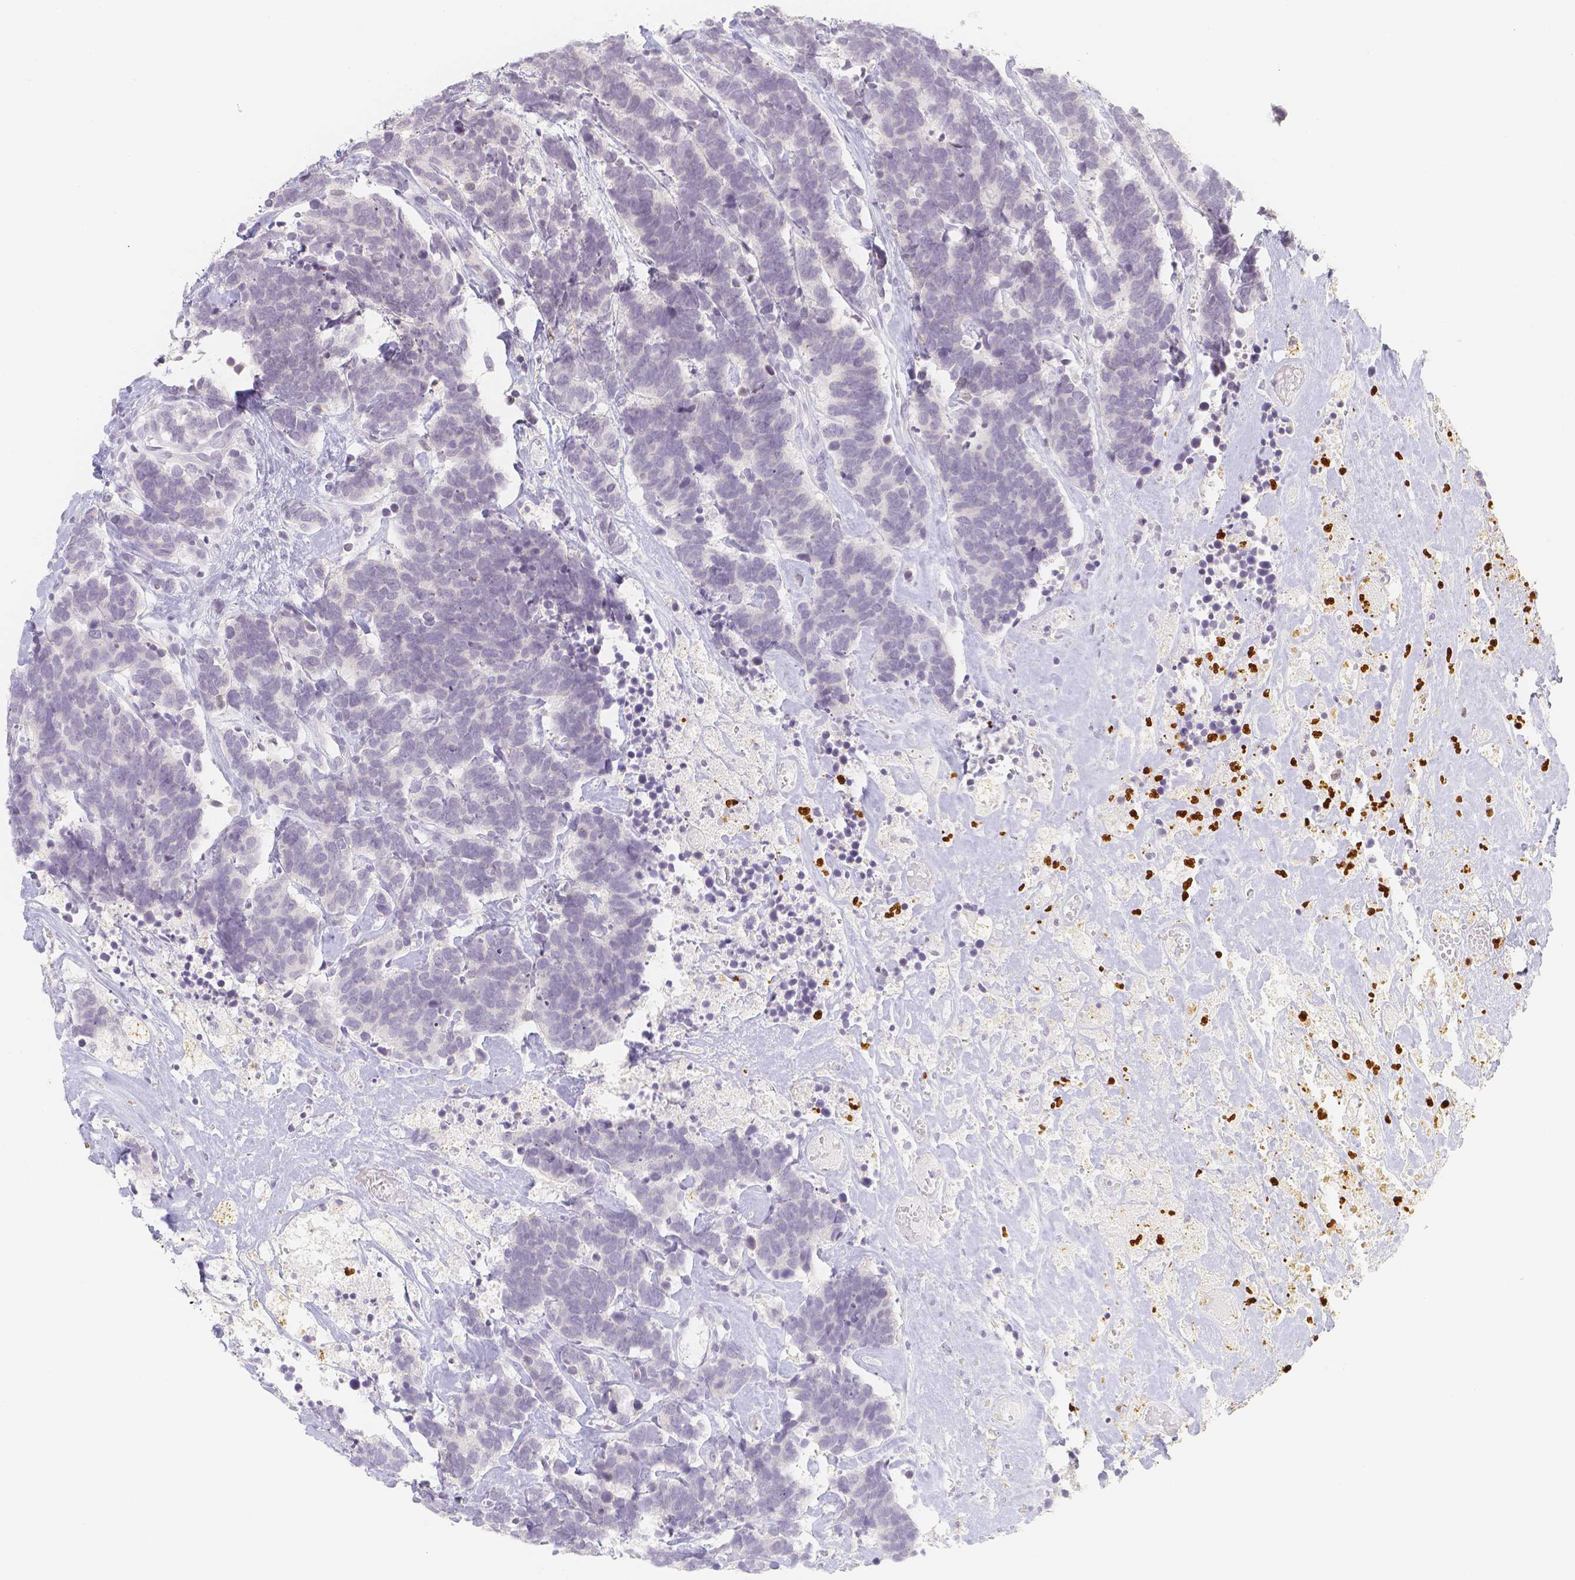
{"staining": {"intensity": "negative", "quantity": "none", "location": "none"}, "tissue": "carcinoid", "cell_type": "Tumor cells", "image_type": "cancer", "snomed": [{"axis": "morphology", "description": "Carcinoma, NOS"}, {"axis": "morphology", "description": "Carcinoid, malignant, NOS"}, {"axis": "topography", "description": "Urinary bladder"}], "caption": "Immunohistochemistry photomicrograph of carcinoid stained for a protein (brown), which shows no staining in tumor cells. The staining is performed using DAB brown chromogen with nuclei counter-stained in using hematoxylin.", "gene": "PADI4", "patient": {"sex": "male", "age": 57}}